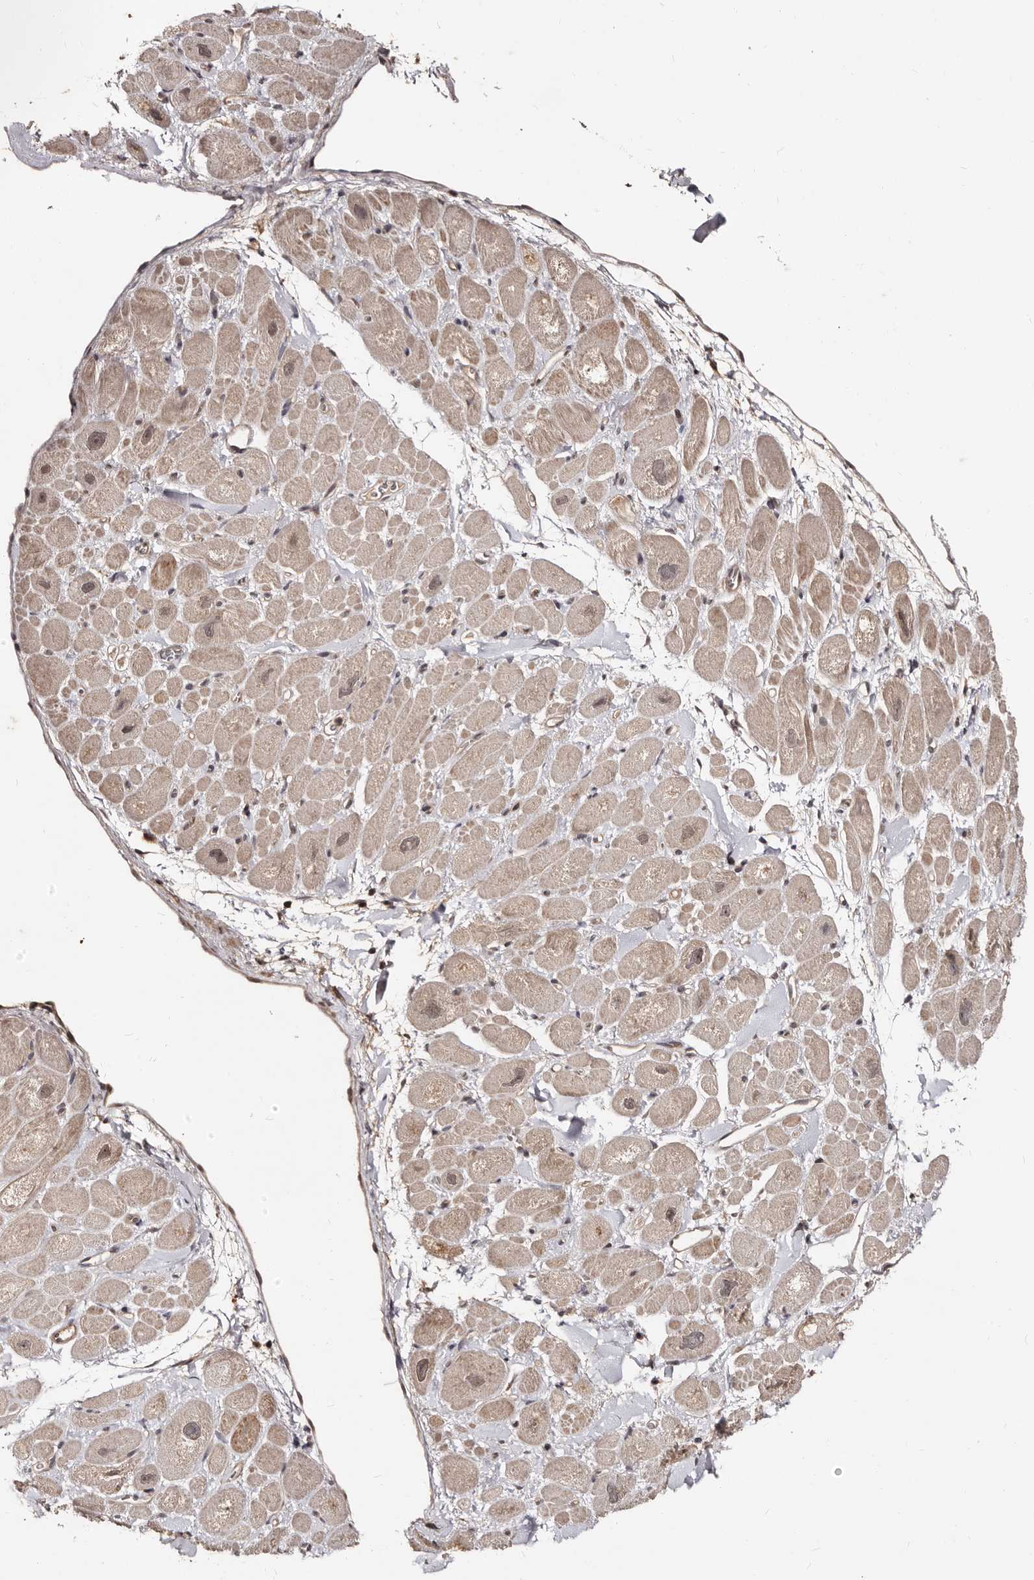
{"staining": {"intensity": "weak", "quantity": "25%-75%", "location": "cytoplasmic/membranous"}, "tissue": "heart muscle", "cell_type": "Cardiomyocytes", "image_type": "normal", "snomed": [{"axis": "morphology", "description": "Normal tissue, NOS"}, {"axis": "topography", "description": "Heart"}], "caption": "An image showing weak cytoplasmic/membranous expression in approximately 25%-75% of cardiomyocytes in unremarkable heart muscle, as visualized by brown immunohistochemical staining.", "gene": "TBC1D22B", "patient": {"sex": "male", "age": 49}}